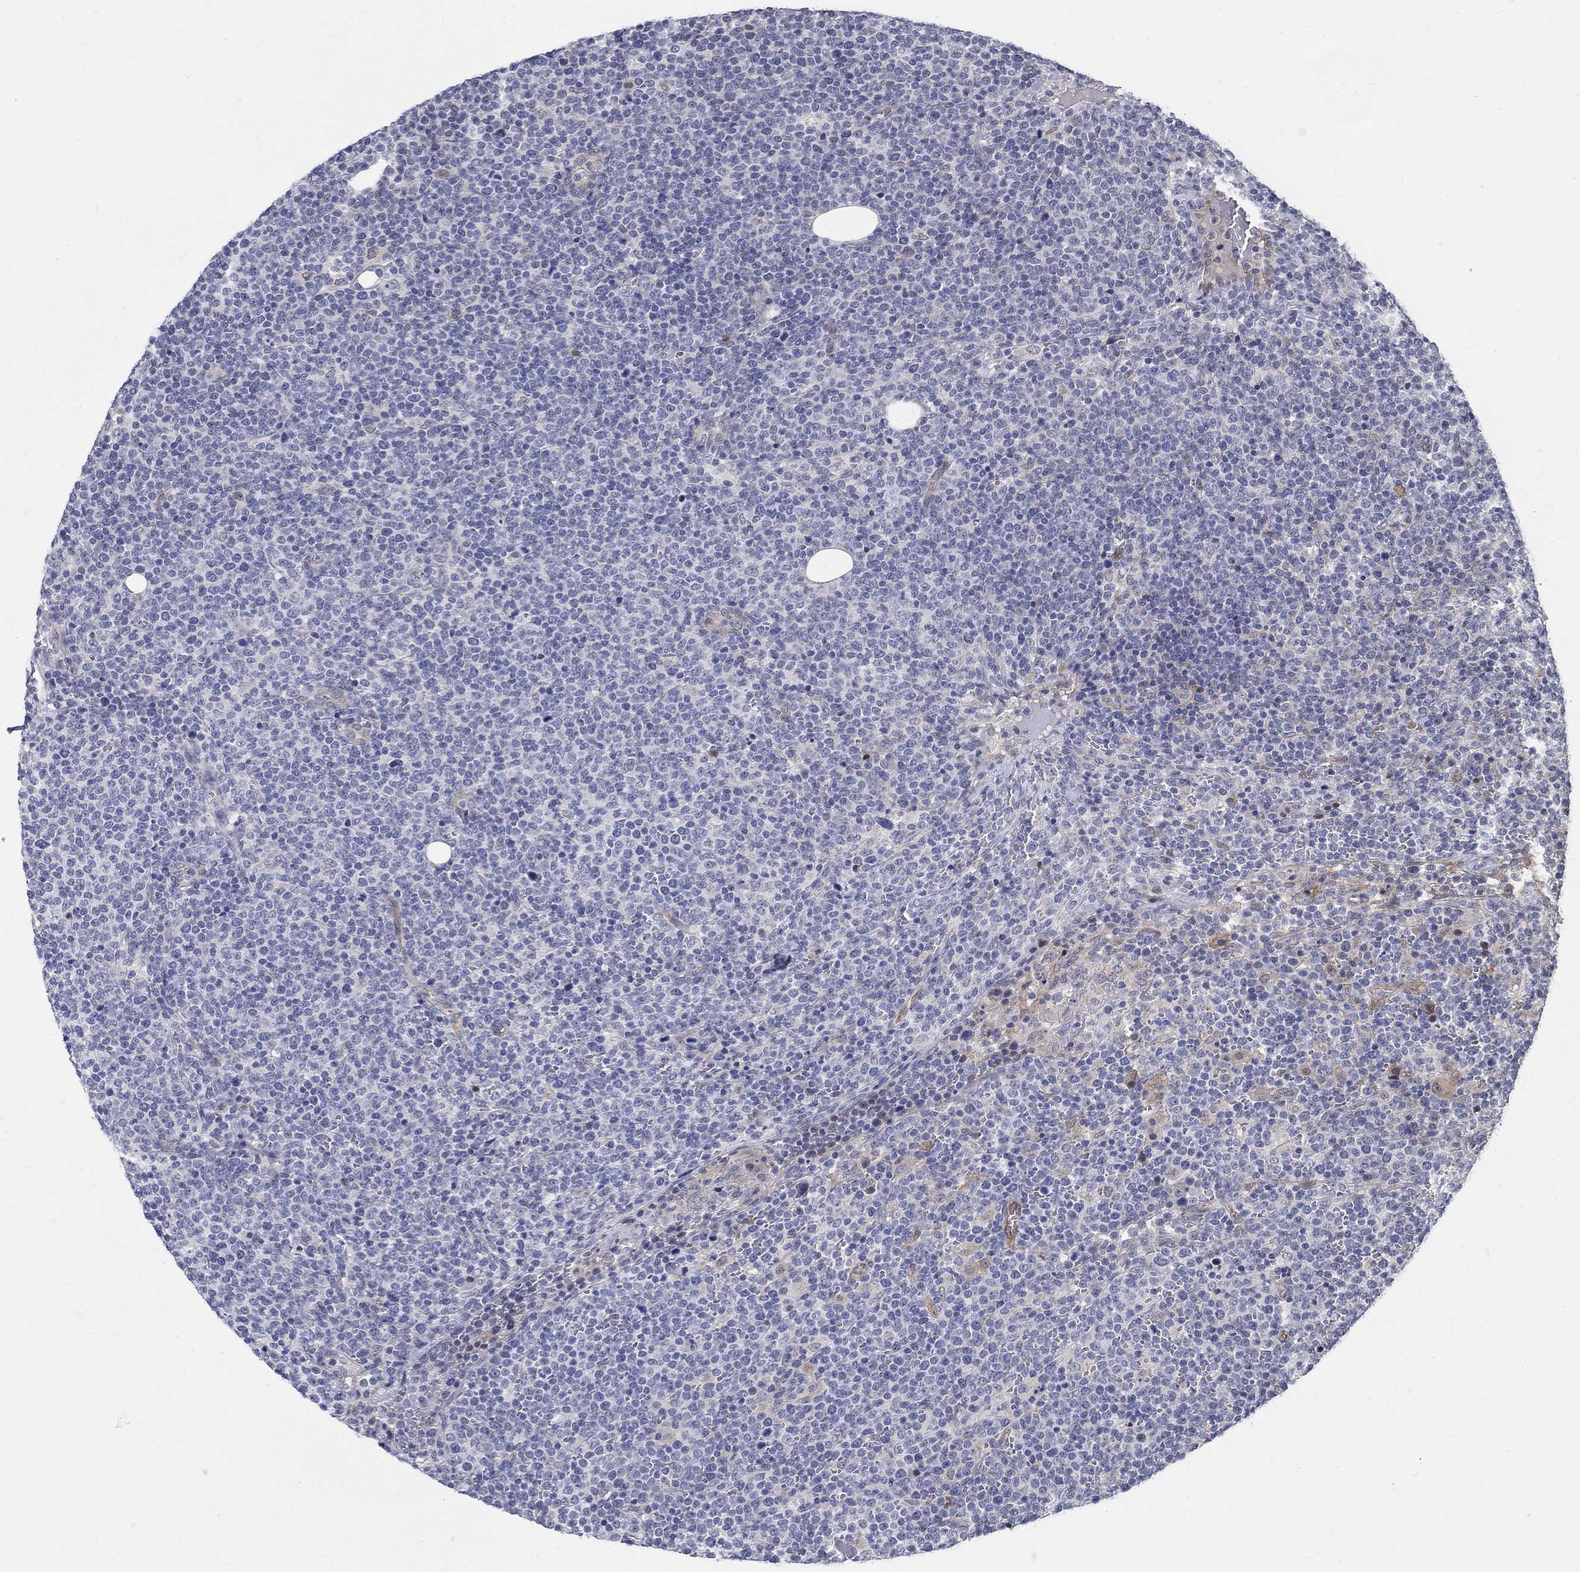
{"staining": {"intensity": "negative", "quantity": "none", "location": "none"}, "tissue": "lymphoma", "cell_type": "Tumor cells", "image_type": "cancer", "snomed": [{"axis": "morphology", "description": "Malignant lymphoma, non-Hodgkin's type, High grade"}, {"axis": "topography", "description": "Lymph node"}], "caption": "IHC photomicrograph of human malignant lymphoma, non-Hodgkin's type (high-grade) stained for a protein (brown), which exhibits no expression in tumor cells.", "gene": "C16orf46", "patient": {"sex": "male", "age": 61}}